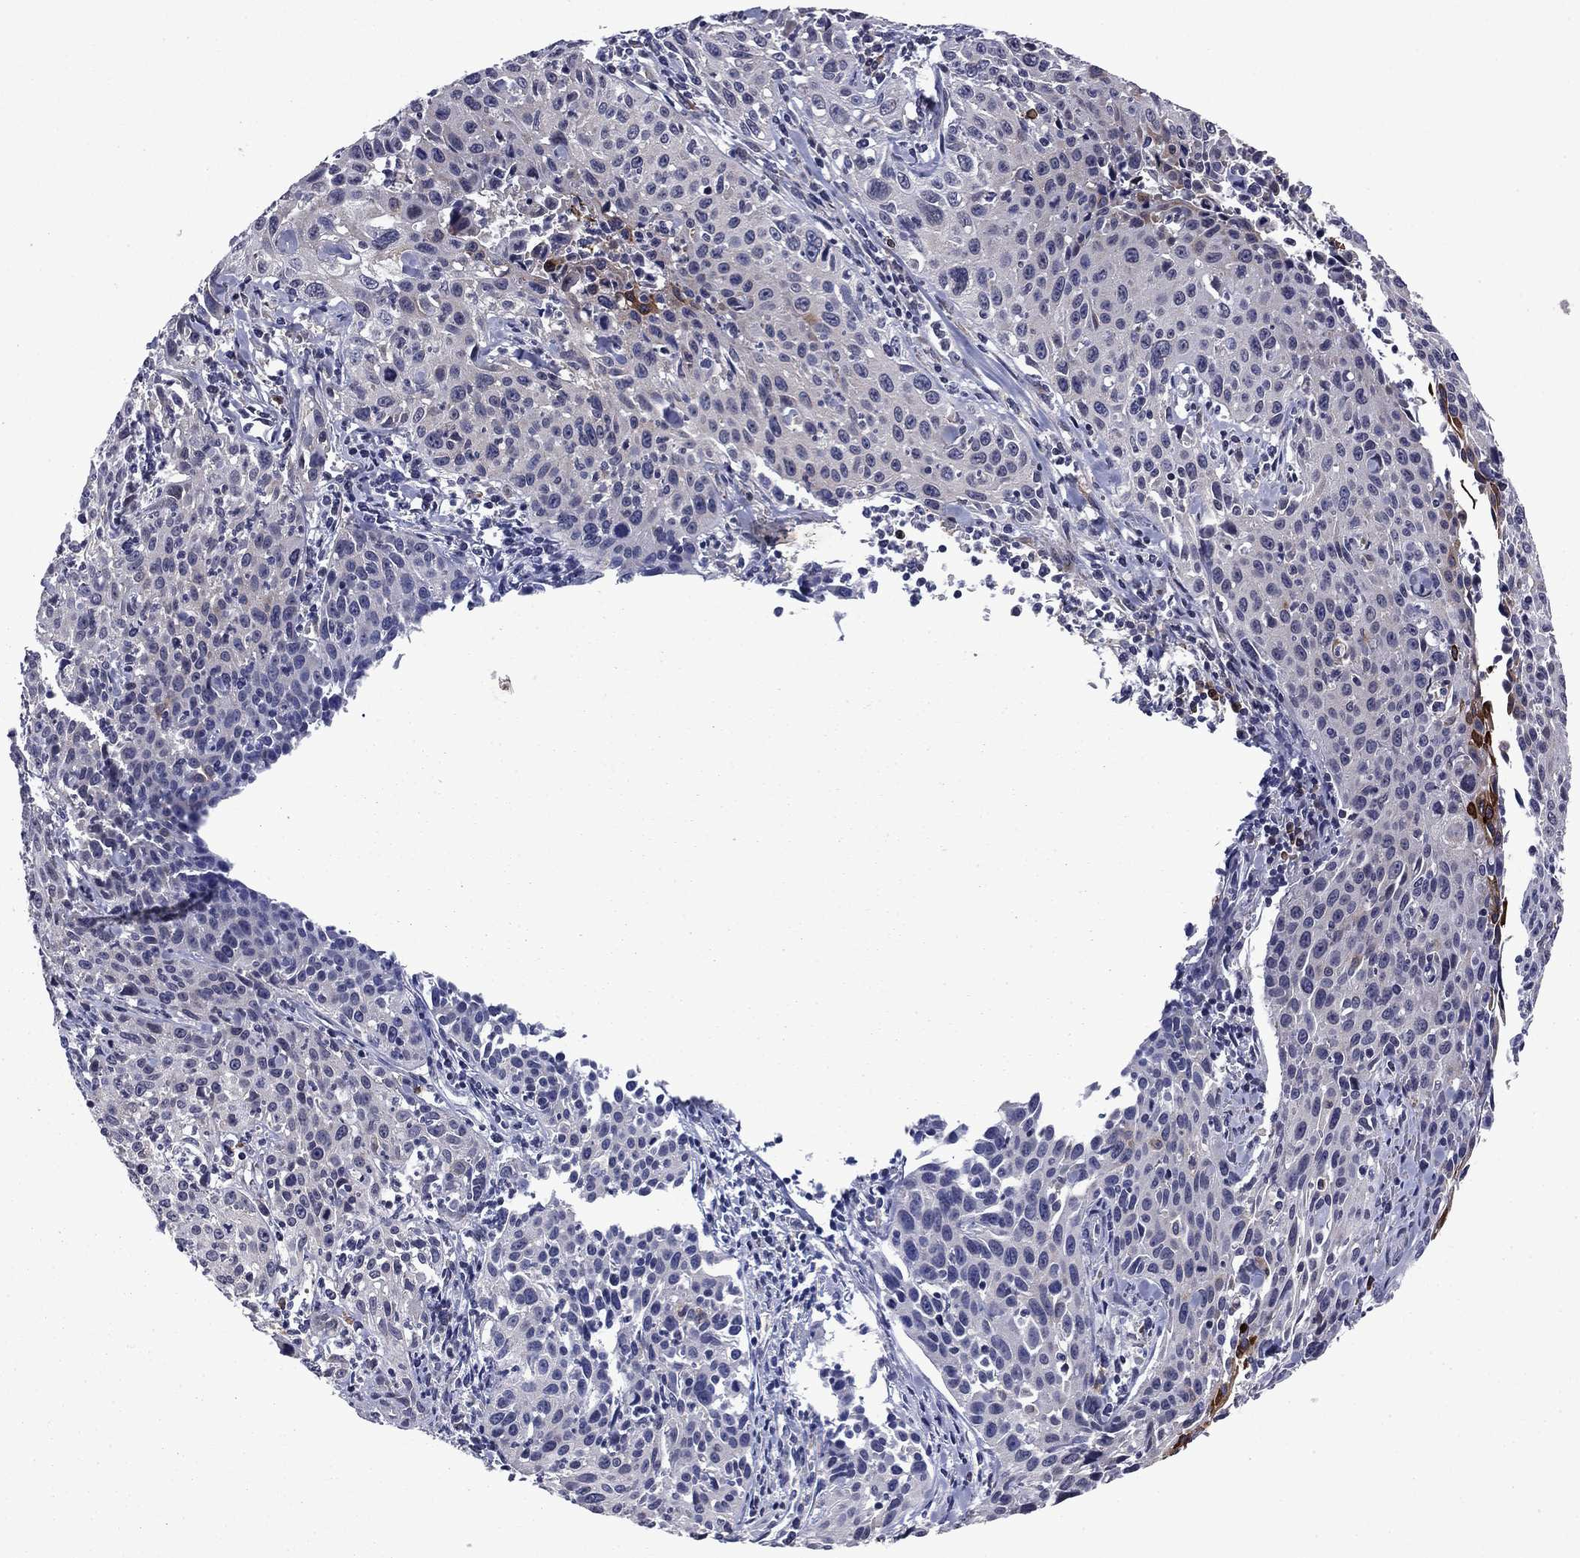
{"staining": {"intensity": "negative", "quantity": "none", "location": "none"}, "tissue": "cervical cancer", "cell_type": "Tumor cells", "image_type": "cancer", "snomed": [{"axis": "morphology", "description": "Squamous cell carcinoma, NOS"}, {"axis": "topography", "description": "Cervix"}], "caption": "An image of squamous cell carcinoma (cervical) stained for a protein exhibits no brown staining in tumor cells. (DAB IHC, high magnification).", "gene": "ECM1", "patient": {"sex": "female", "age": 26}}